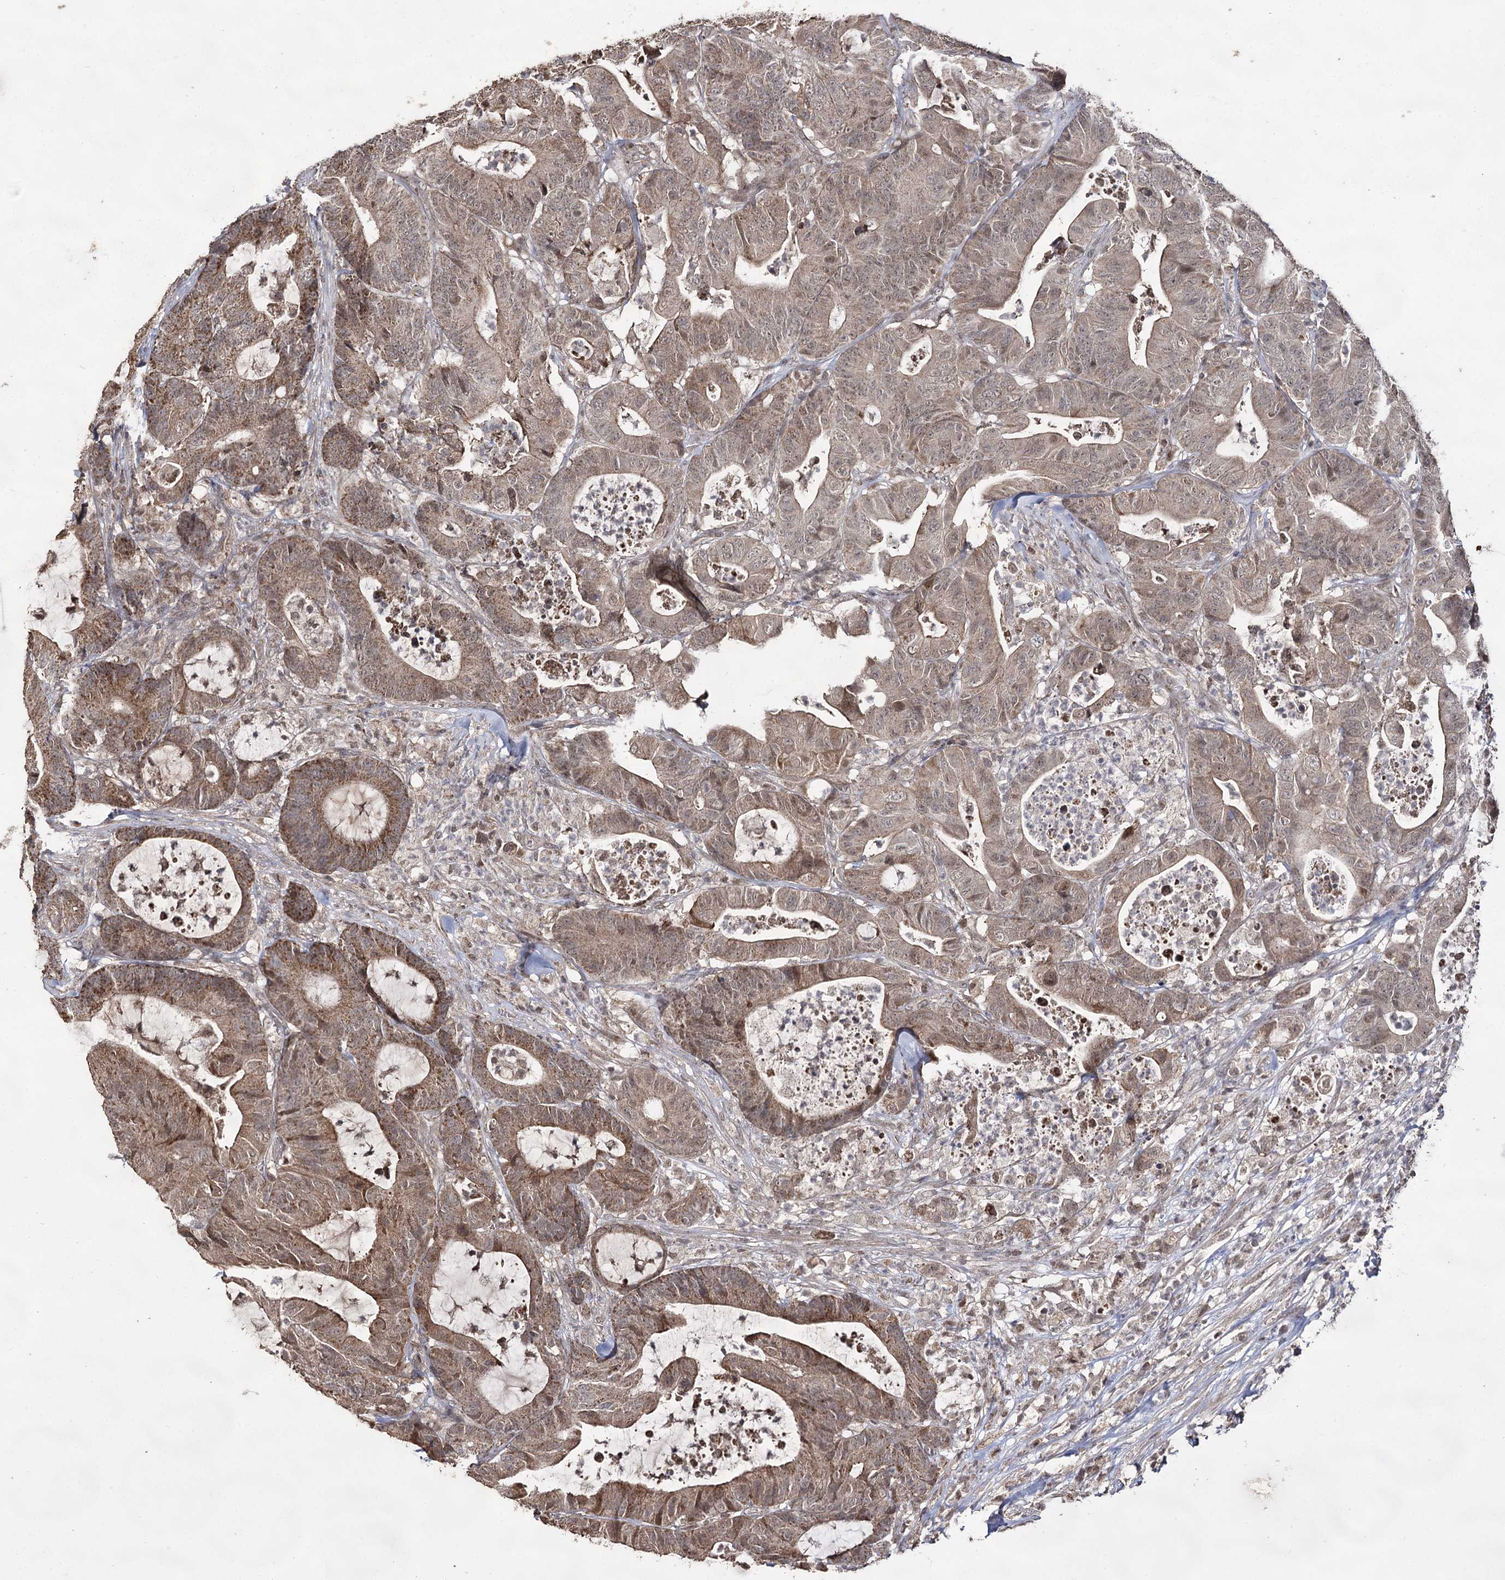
{"staining": {"intensity": "moderate", "quantity": ">75%", "location": "cytoplasmic/membranous,nuclear"}, "tissue": "colorectal cancer", "cell_type": "Tumor cells", "image_type": "cancer", "snomed": [{"axis": "morphology", "description": "Adenocarcinoma, NOS"}, {"axis": "topography", "description": "Colon"}], "caption": "A photomicrograph of colorectal cancer stained for a protein displays moderate cytoplasmic/membranous and nuclear brown staining in tumor cells.", "gene": "ACTR6", "patient": {"sex": "female", "age": 84}}